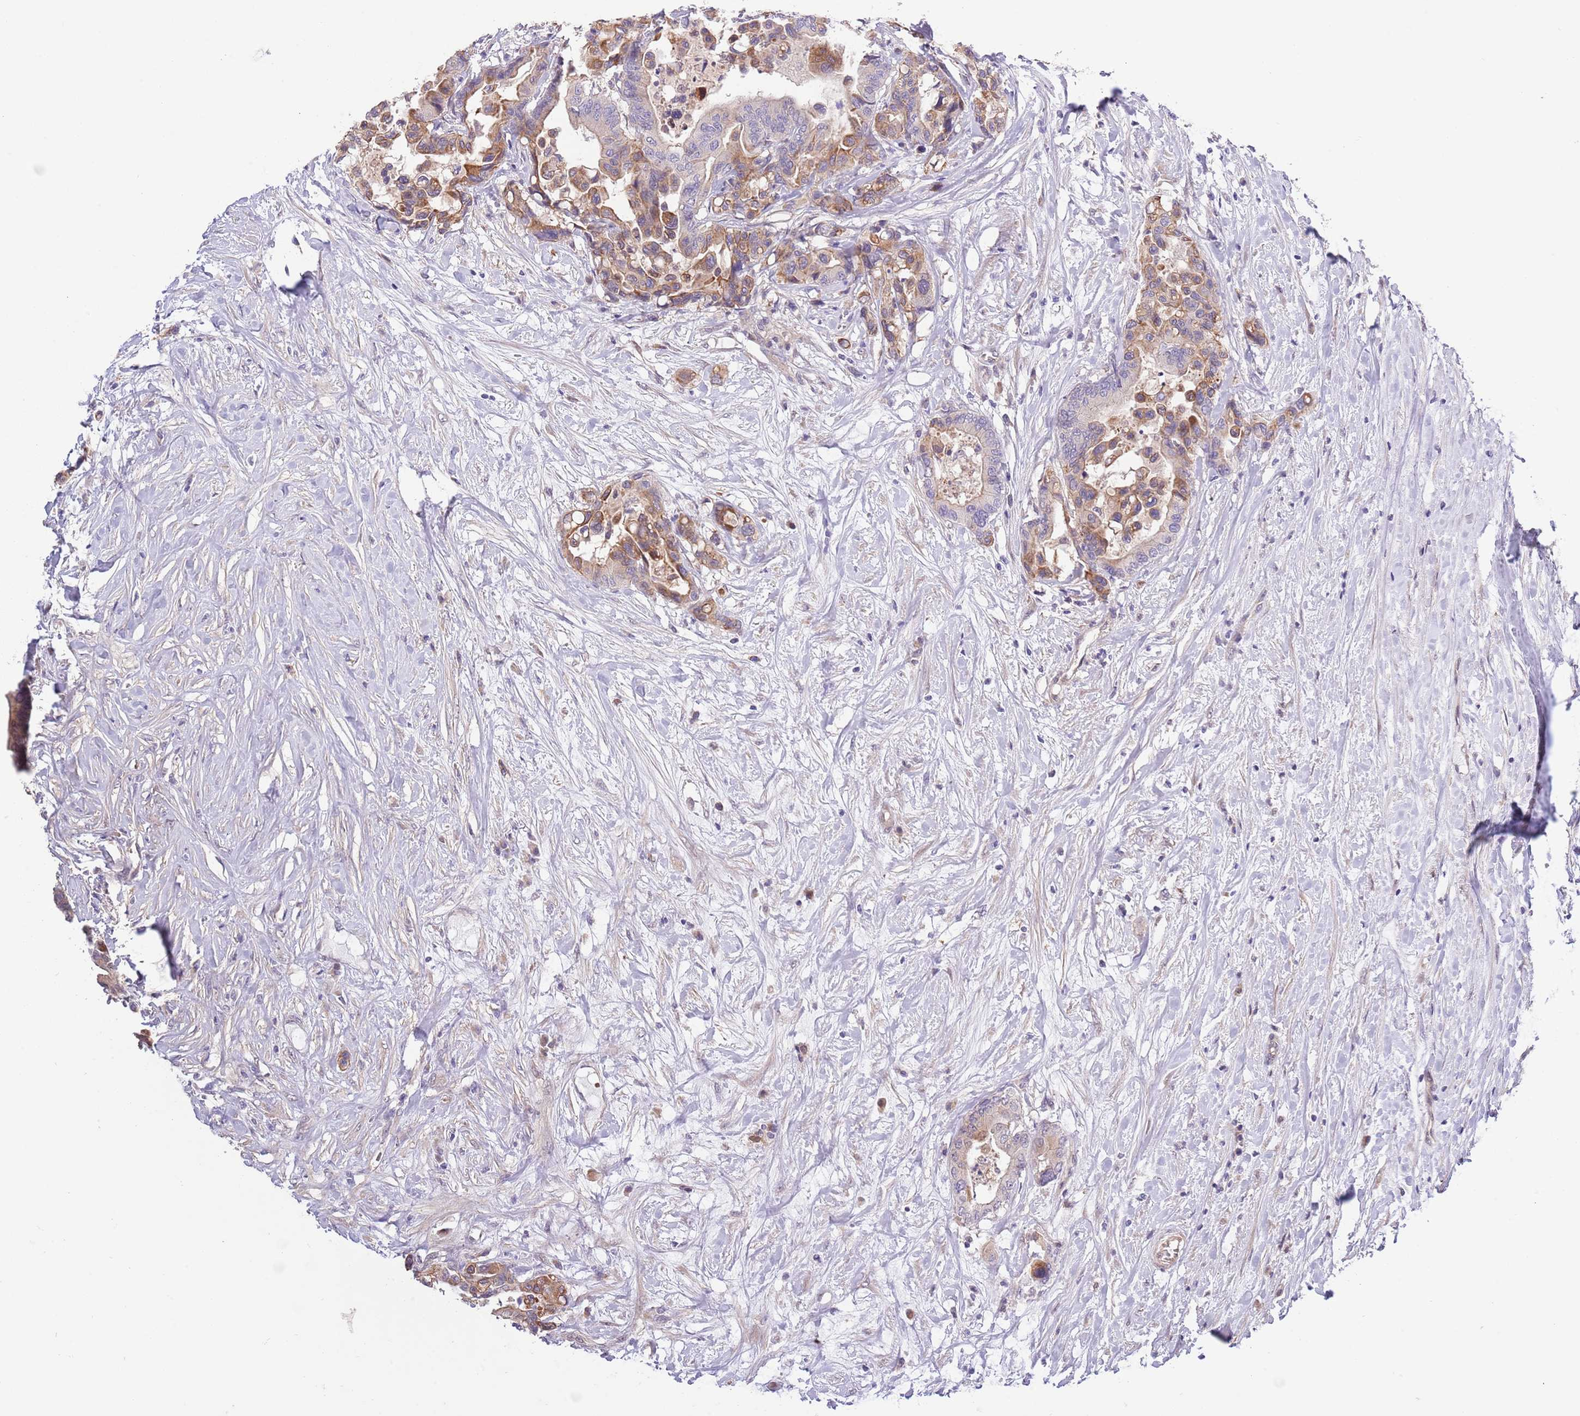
{"staining": {"intensity": "moderate", "quantity": "25%-75%", "location": "cytoplasmic/membranous"}, "tissue": "colorectal cancer", "cell_type": "Tumor cells", "image_type": "cancer", "snomed": [{"axis": "morphology", "description": "Normal tissue, NOS"}, {"axis": "morphology", "description": "Adenocarcinoma, NOS"}, {"axis": "topography", "description": "Colon"}], "caption": "The photomicrograph exhibits a brown stain indicating the presence of a protein in the cytoplasmic/membranous of tumor cells in colorectal adenocarcinoma.", "gene": "LIPJ", "patient": {"sex": "male", "age": 82}}